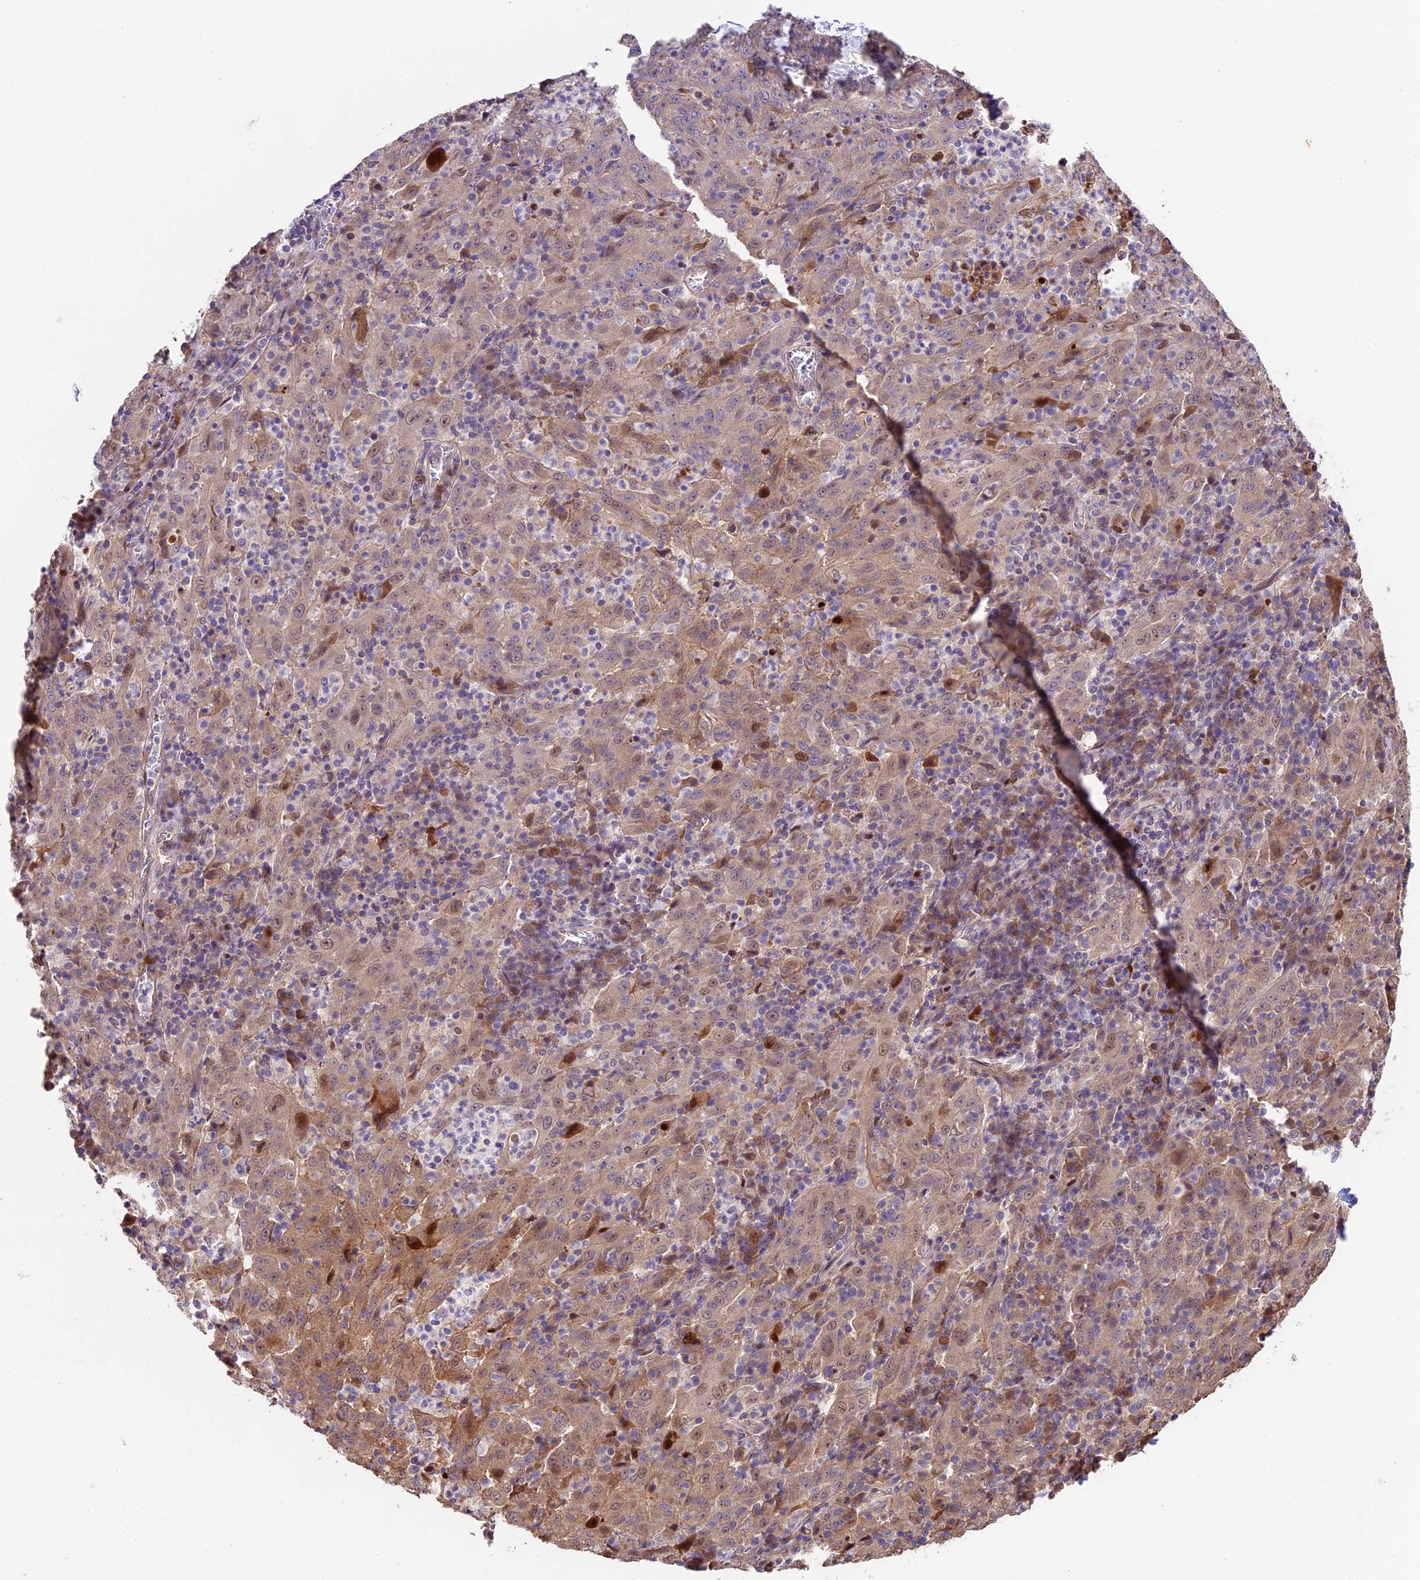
{"staining": {"intensity": "weak", "quantity": ">75%", "location": "cytoplasmic/membranous"}, "tissue": "pancreatic cancer", "cell_type": "Tumor cells", "image_type": "cancer", "snomed": [{"axis": "morphology", "description": "Adenocarcinoma, NOS"}, {"axis": "topography", "description": "Pancreas"}], "caption": "This micrograph reveals immunohistochemistry (IHC) staining of adenocarcinoma (pancreatic), with low weak cytoplasmic/membranous positivity in approximately >75% of tumor cells.", "gene": "SBNO2", "patient": {"sex": "male", "age": 63}}